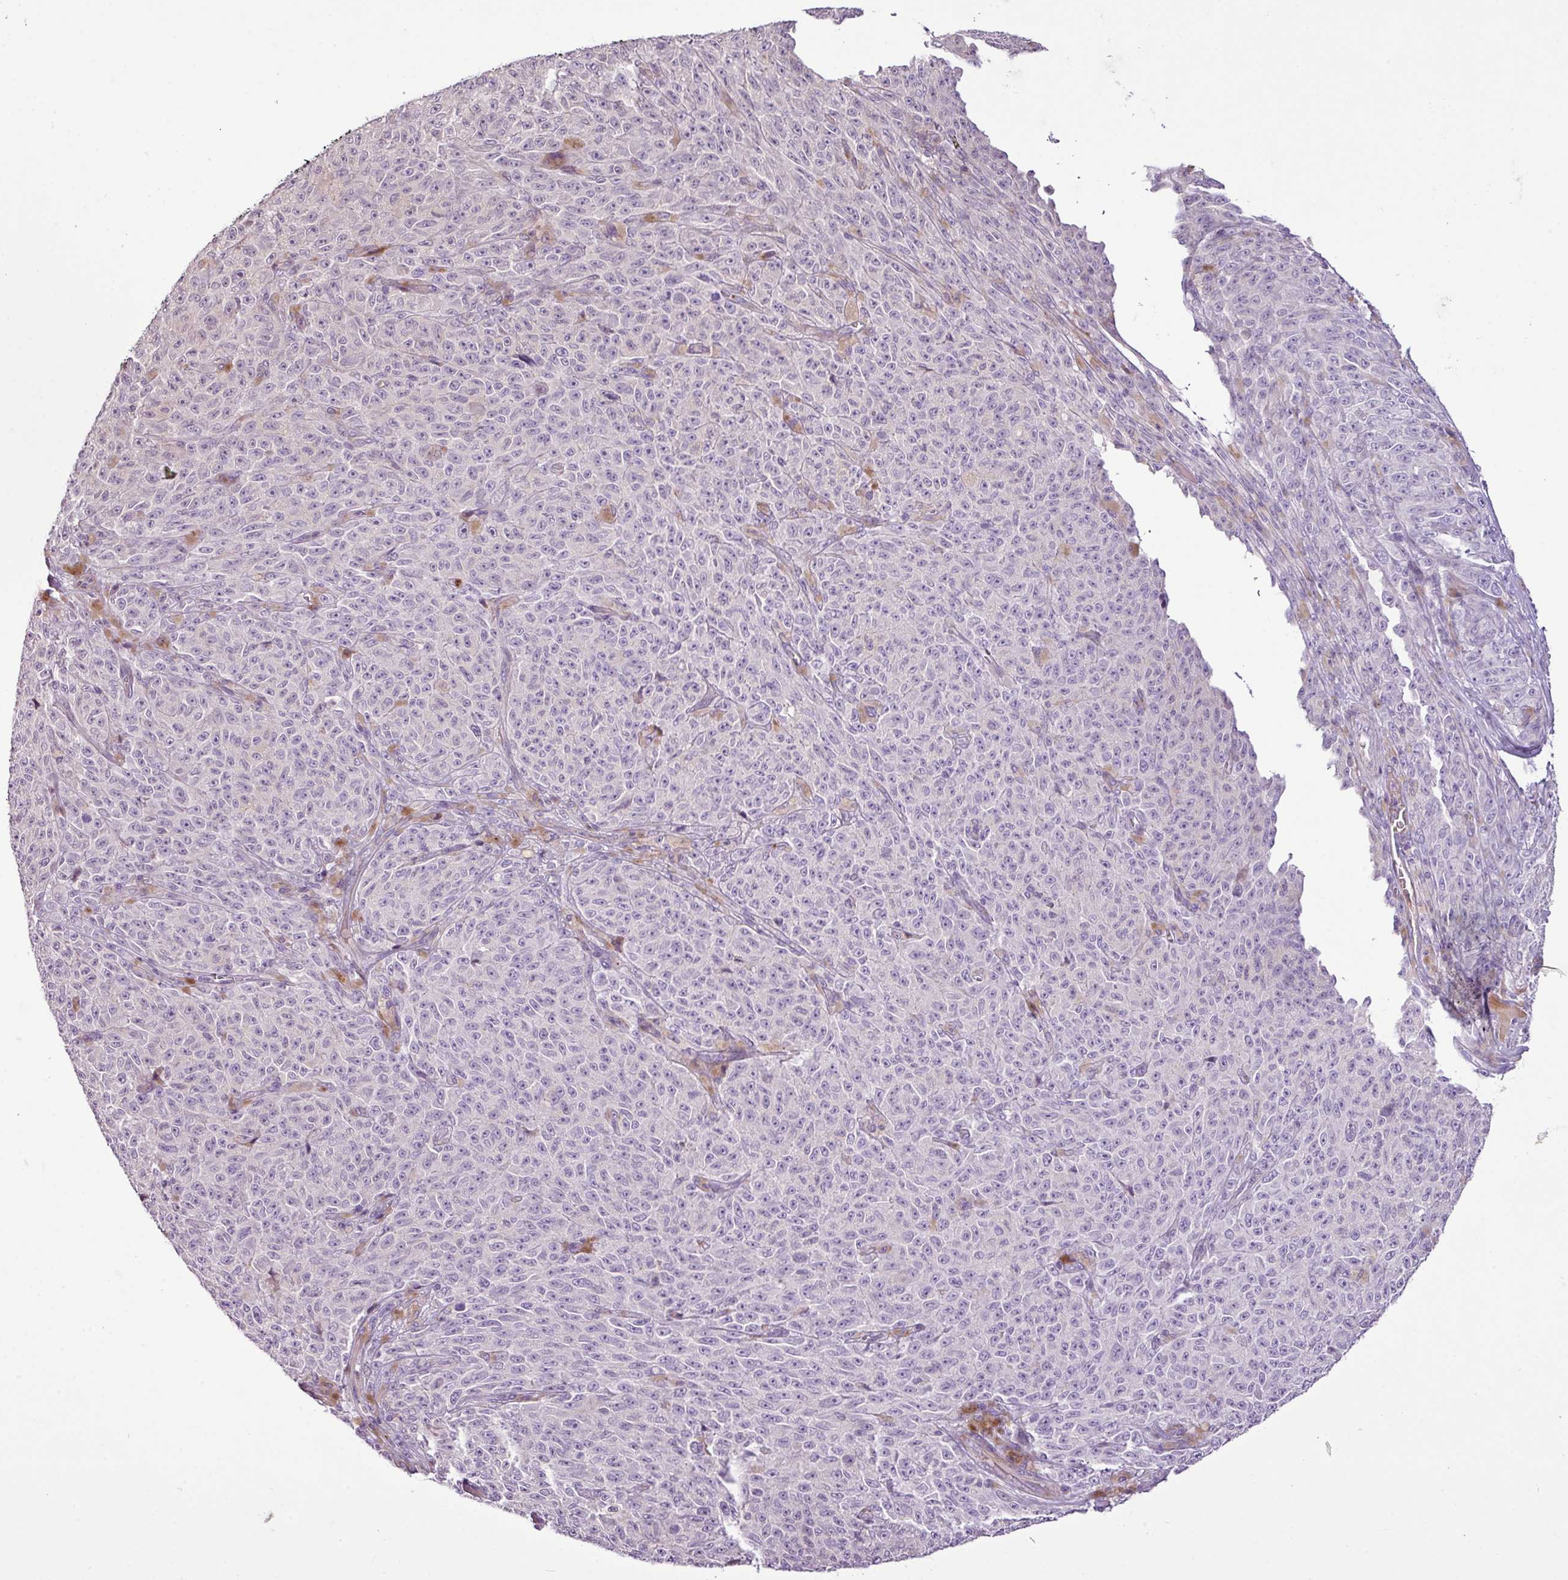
{"staining": {"intensity": "negative", "quantity": "none", "location": "none"}, "tissue": "melanoma", "cell_type": "Tumor cells", "image_type": "cancer", "snomed": [{"axis": "morphology", "description": "Malignant melanoma, NOS"}, {"axis": "topography", "description": "Skin"}], "caption": "This histopathology image is of malignant melanoma stained with IHC to label a protein in brown with the nuclei are counter-stained blue. There is no expression in tumor cells.", "gene": "DNAJB13", "patient": {"sex": "female", "age": 82}}